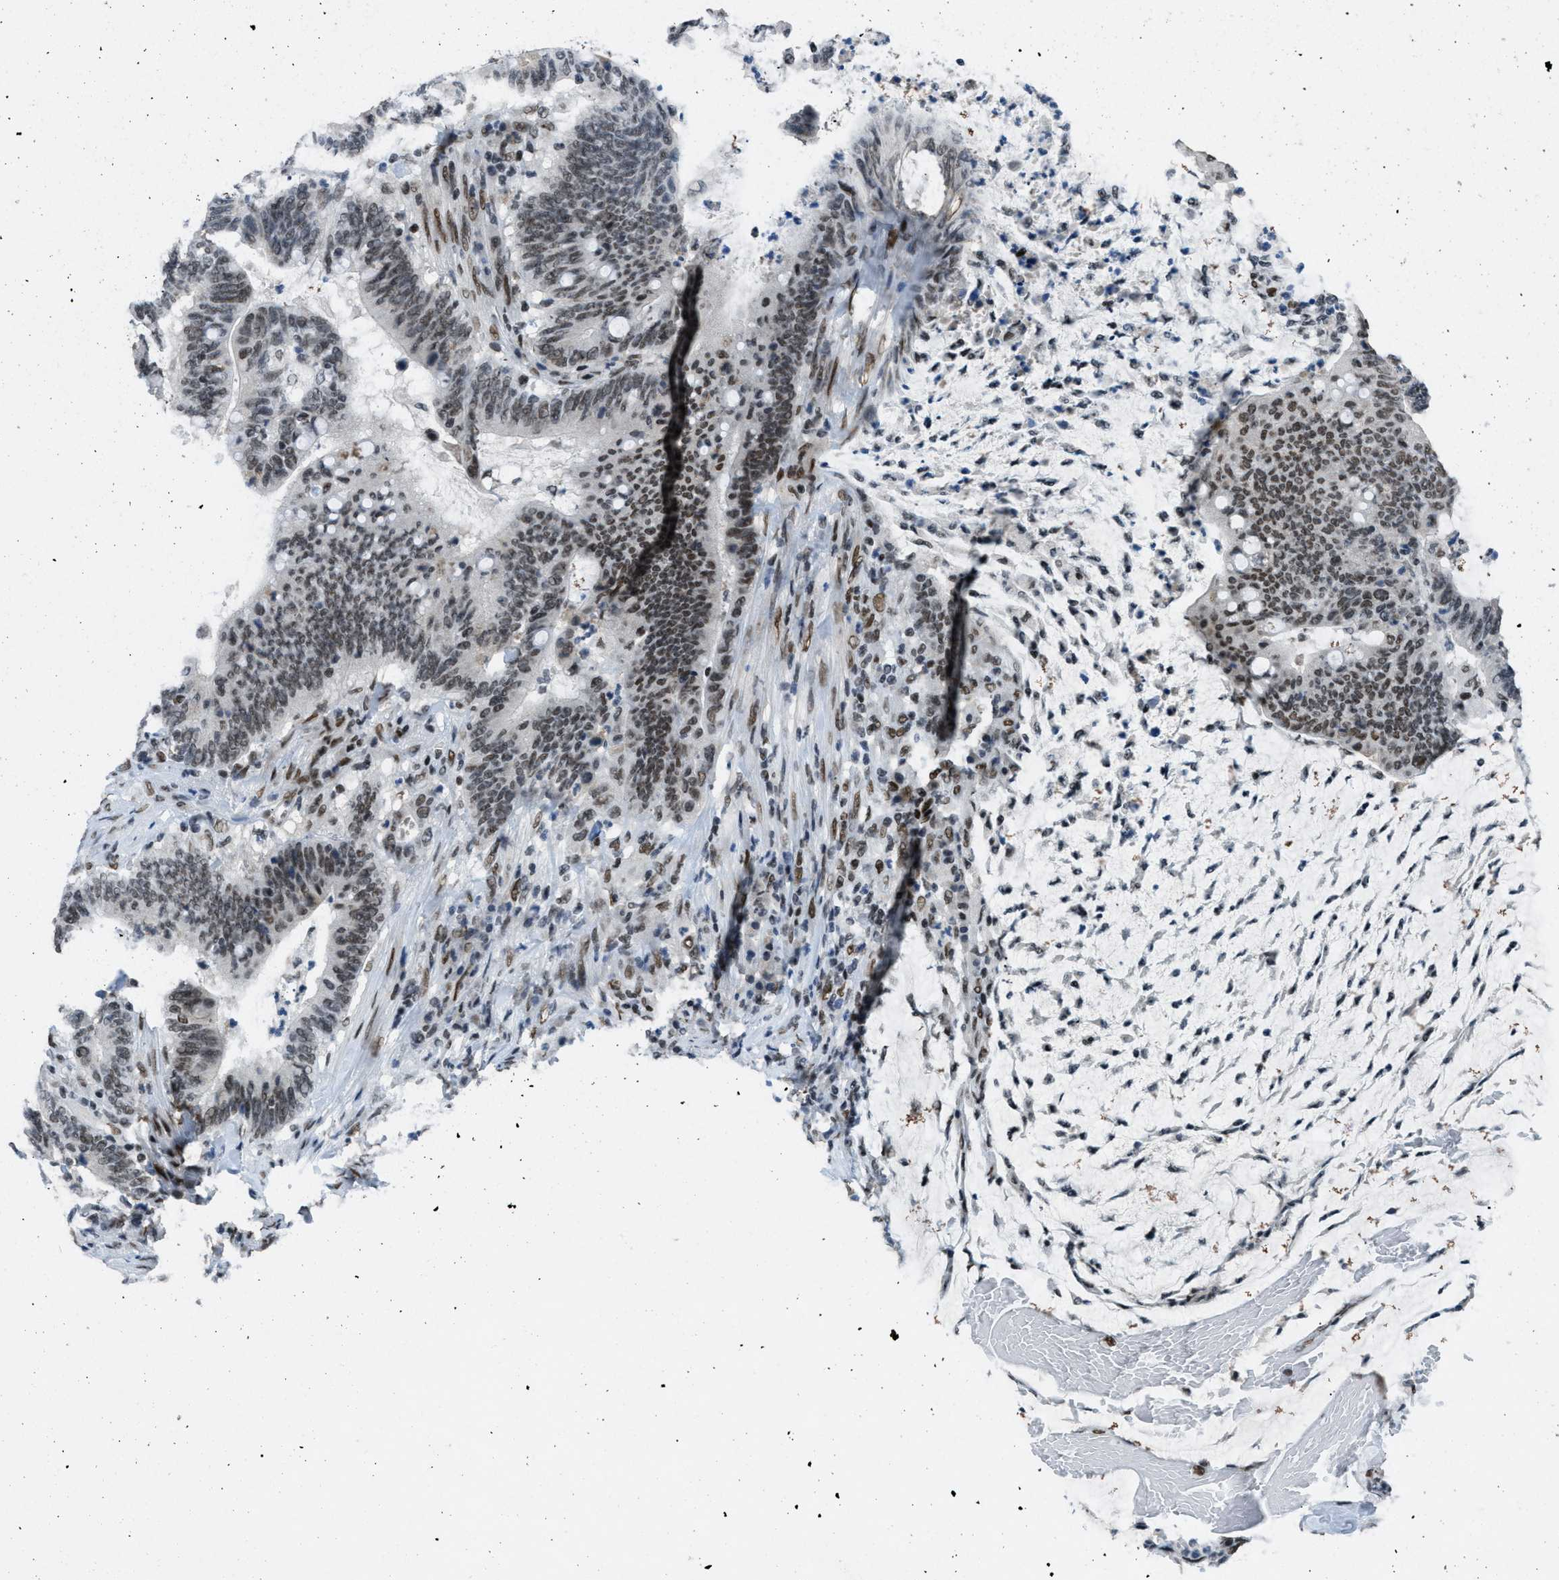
{"staining": {"intensity": "weak", "quantity": ">75%", "location": "nuclear"}, "tissue": "colorectal cancer", "cell_type": "Tumor cells", "image_type": "cancer", "snomed": [{"axis": "morphology", "description": "Normal tissue, NOS"}, {"axis": "morphology", "description": "Adenocarcinoma, NOS"}, {"axis": "topography", "description": "Colon"}], "caption": "Brown immunohistochemical staining in adenocarcinoma (colorectal) displays weak nuclear expression in approximately >75% of tumor cells. The protein is stained brown, and the nuclei are stained in blue (DAB IHC with brightfield microscopy, high magnification).", "gene": "GATAD2B", "patient": {"sex": "female", "age": 66}}